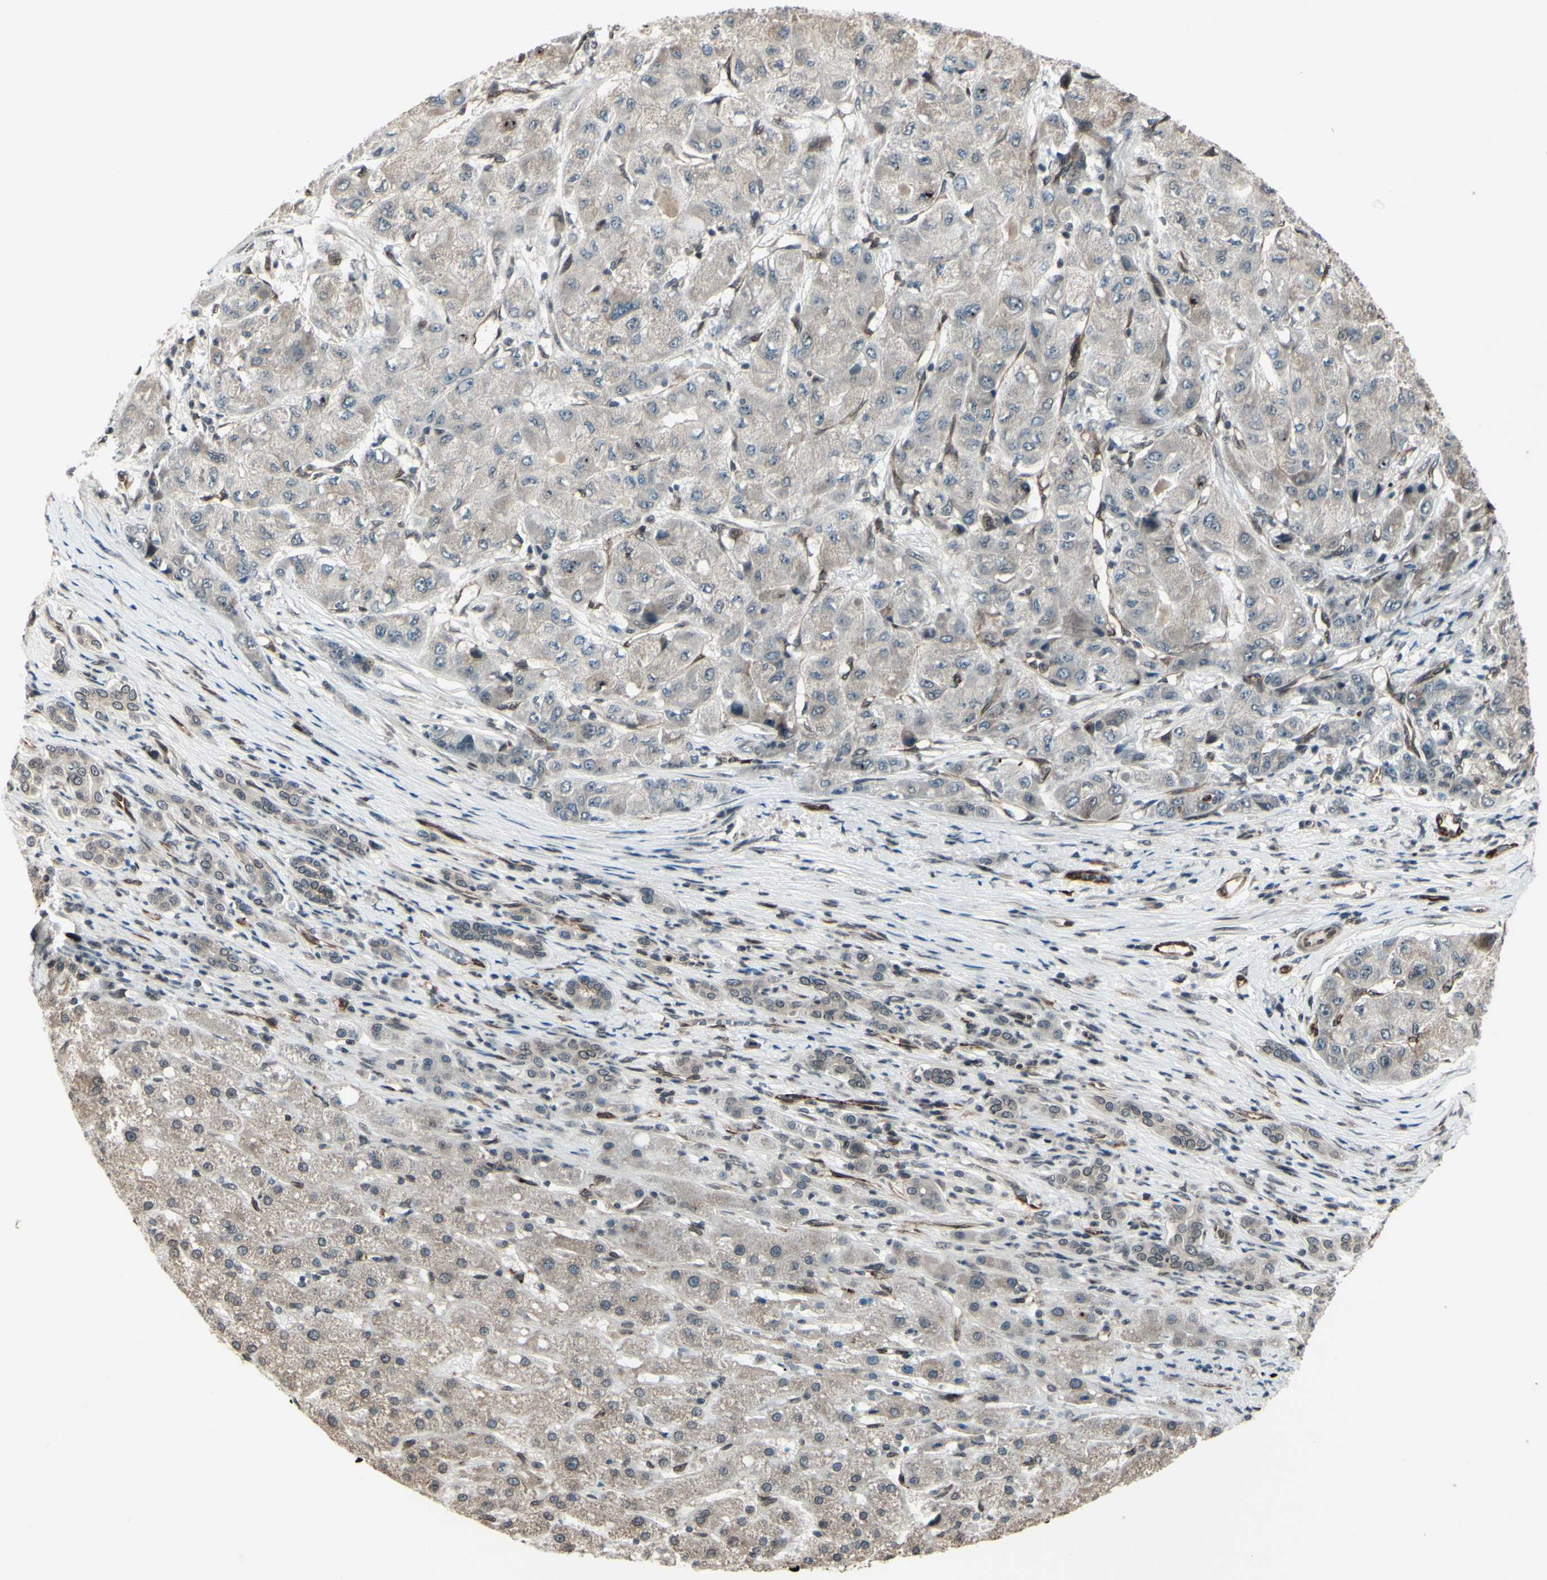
{"staining": {"intensity": "weak", "quantity": "<25%", "location": "cytoplasmic/membranous"}, "tissue": "liver cancer", "cell_type": "Tumor cells", "image_type": "cancer", "snomed": [{"axis": "morphology", "description": "Carcinoma, Hepatocellular, NOS"}, {"axis": "topography", "description": "Liver"}], "caption": "Tumor cells are negative for brown protein staining in liver hepatocellular carcinoma.", "gene": "MLF2", "patient": {"sex": "male", "age": 80}}